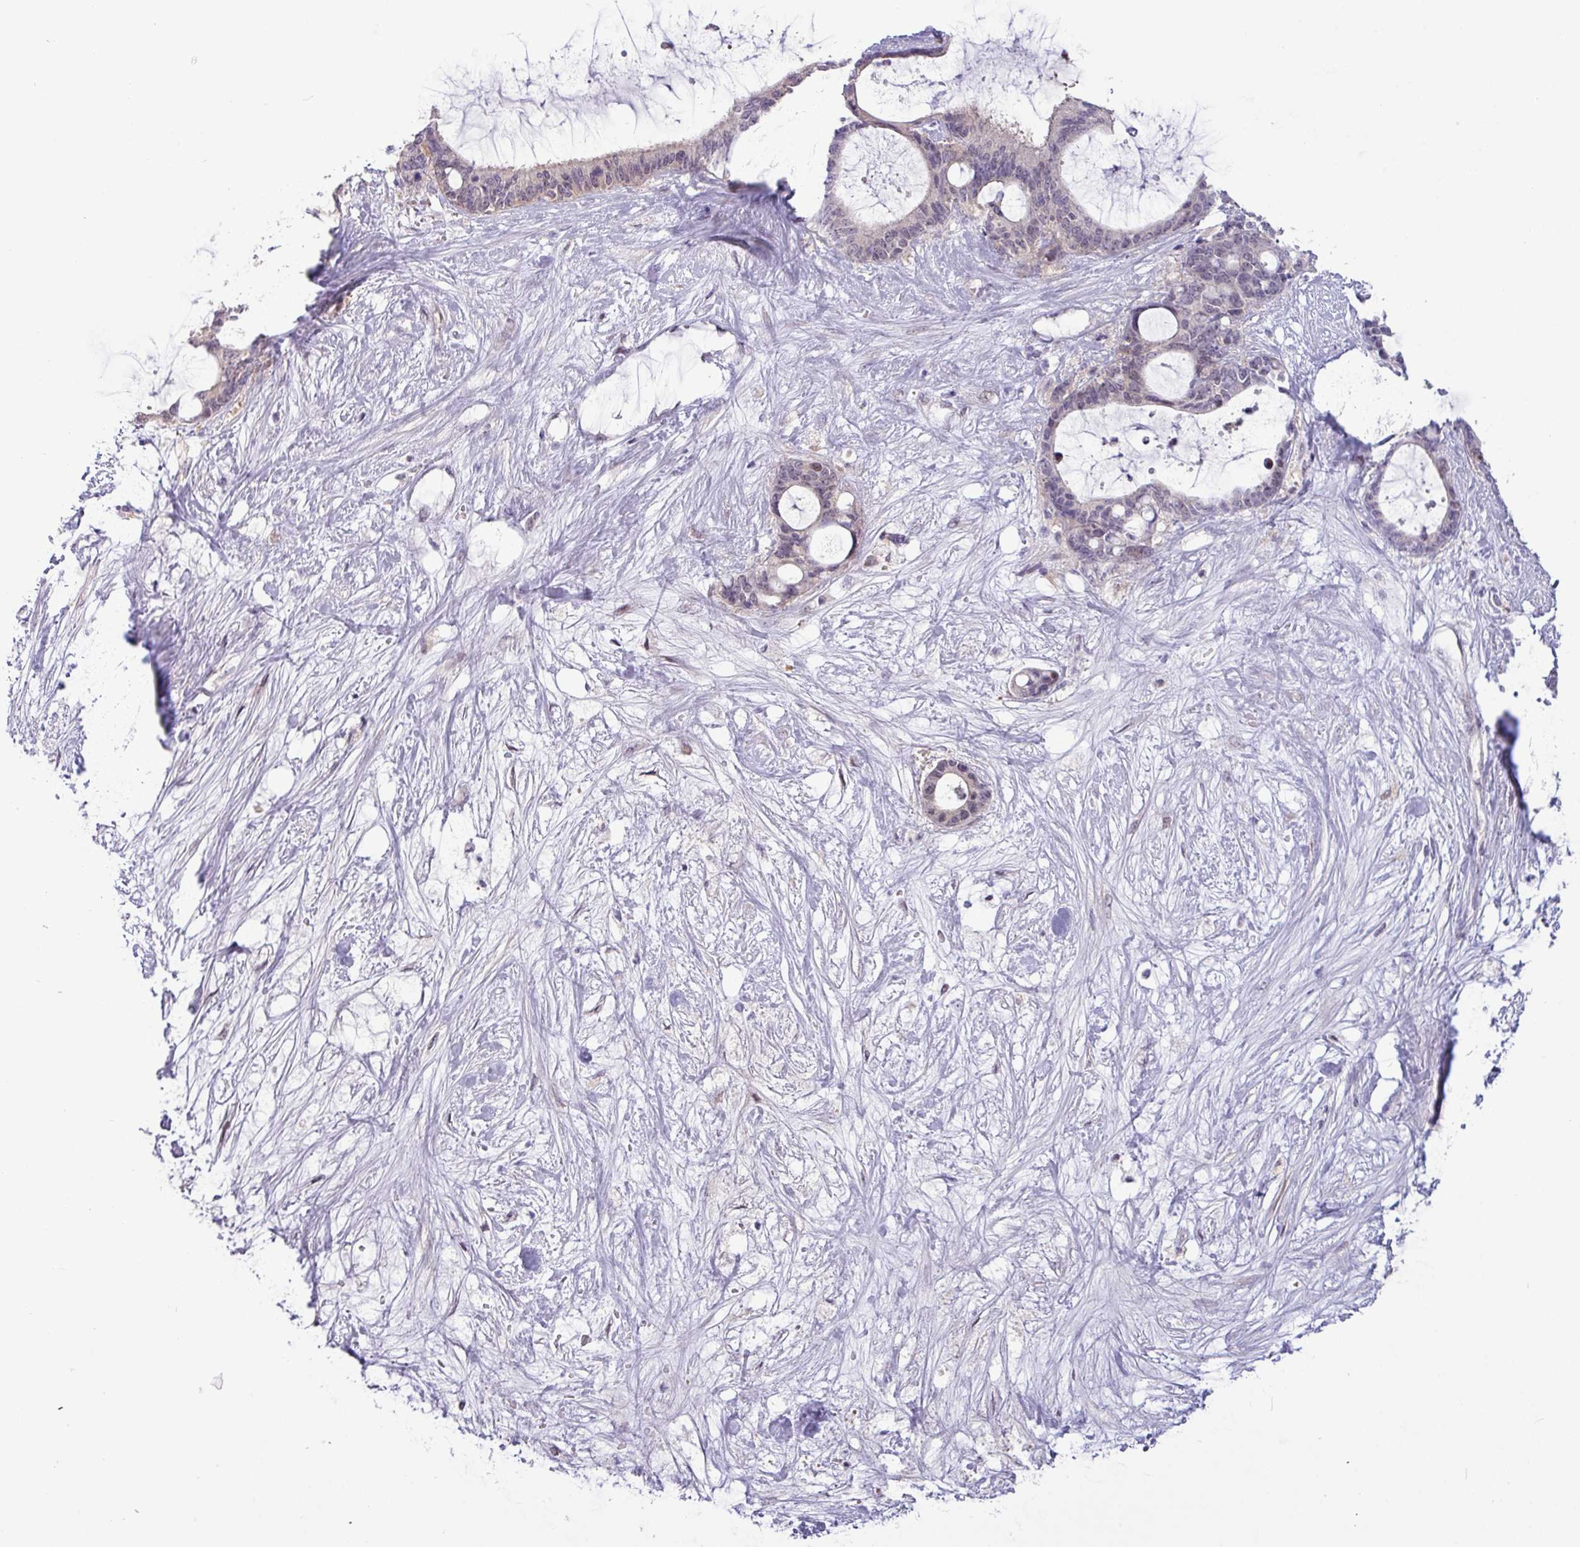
{"staining": {"intensity": "negative", "quantity": "none", "location": "none"}, "tissue": "liver cancer", "cell_type": "Tumor cells", "image_type": "cancer", "snomed": [{"axis": "morphology", "description": "Normal tissue, NOS"}, {"axis": "morphology", "description": "Cholangiocarcinoma"}, {"axis": "topography", "description": "Liver"}, {"axis": "topography", "description": "Peripheral nerve tissue"}], "caption": "Human liver cholangiocarcinoma stained for a protein using IHC exhibits no expression in tumor cells.", "gene": "RIPPLY1", "patient": {"sex": "female", "age": 73}}